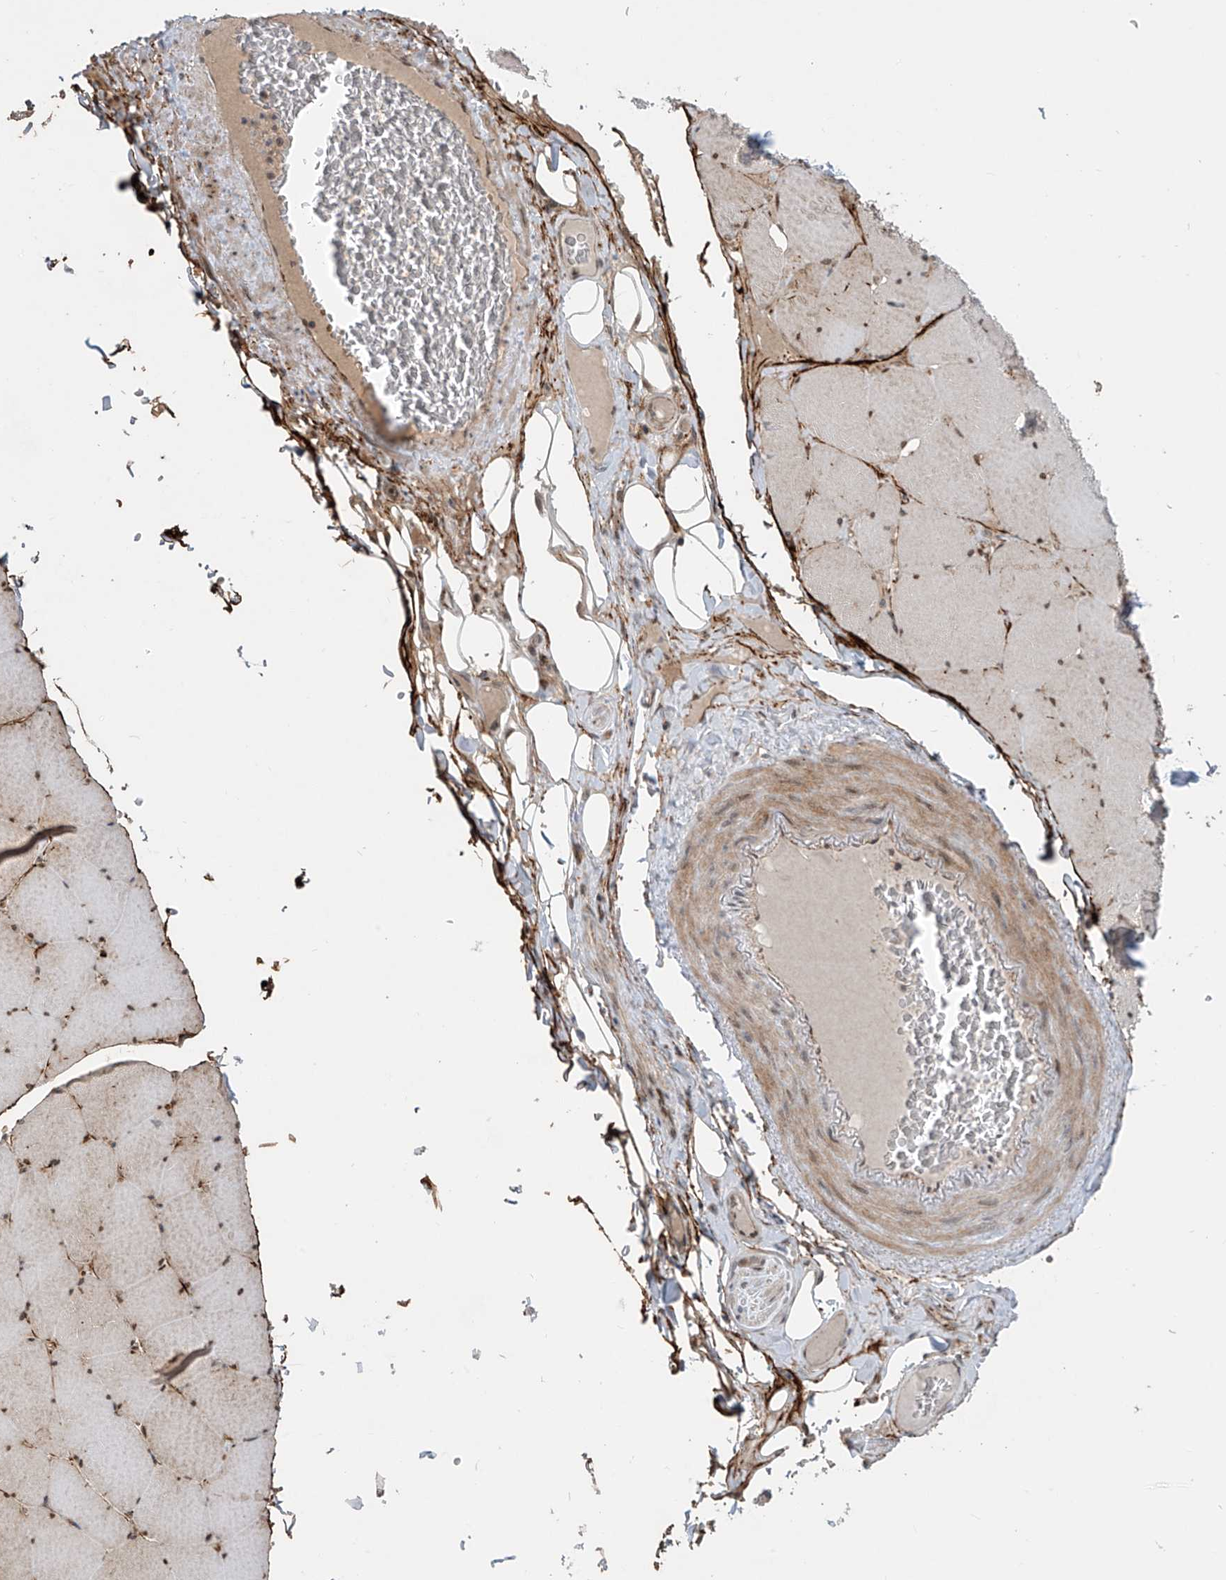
{"staining": {"intensity": "moderate", "quantity": "25%-75%", "location": "nuclear"}, "tissue": "skeletal muscle", "cell_type": "Myocytes", "image_type": "normal", "snomed": [{"axis": "morphology", "description": "Normal tissue, NOS"}, {"axis": "topography", "description": "Skeletal muscle"}, {"axis": "topography", "description": "Head-Neck"}], "caption": "Skeletal muscle stained with immunohistochemistry (IHC) exhibits moderate nuclear positivity in approximately 25%-75% of myocytes.", "gene": "LAGE3", "patient": {"sex": "male", "age": 66}}